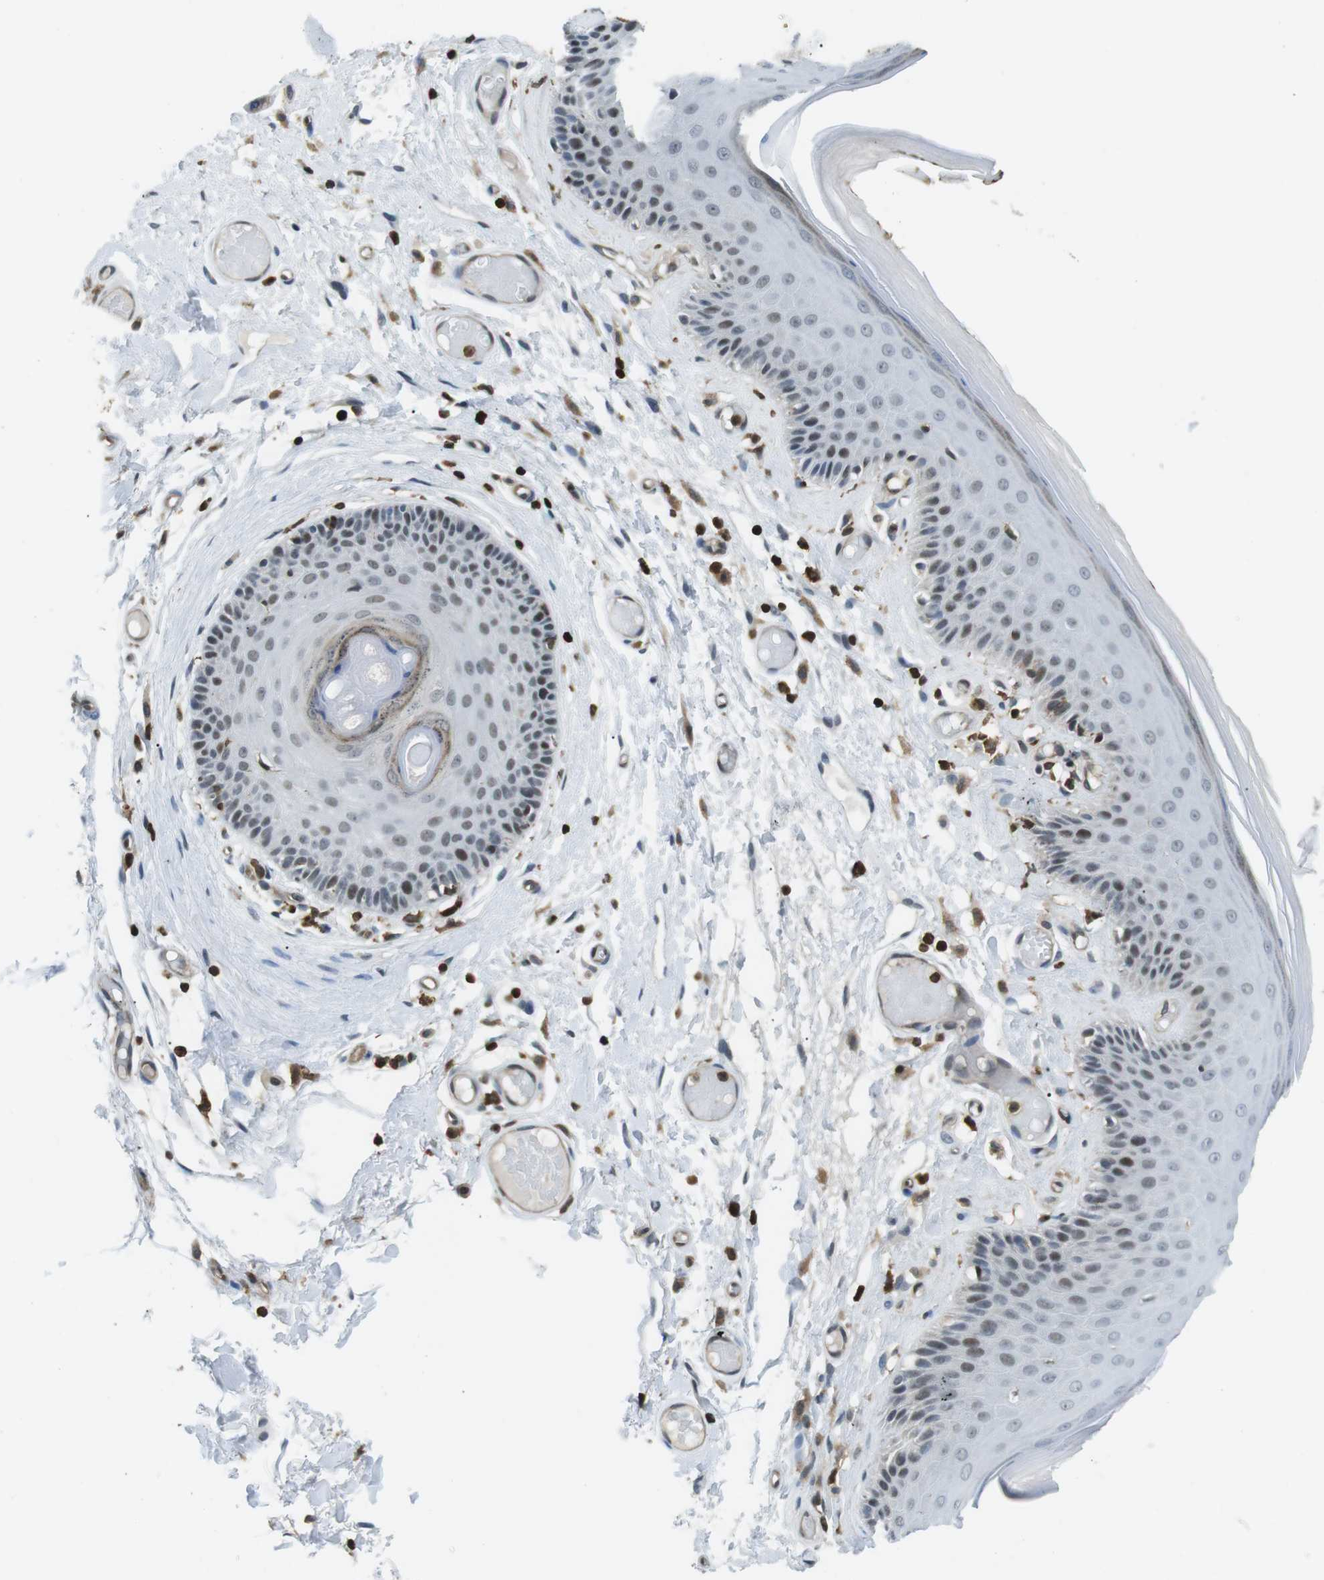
{"staining": {"intensity": "weak", "quantity": "<25%", "location": "nuclear"}, "tissue": "skin", "cell_type": "Epidermal cells", "image_type": "normal", "snomed": [{"axis": "morphology", "description": "Normal tissue, NOS"}, {"axis": "topography", "description": "Vulva"}], "caption": "Epidermal cells are negative for brown protein staining in unremarkable skin. (IHC, brightfield microscopy, high magnification).", "gene": "STK10", "patient": {"sex": "female", "age": 73}}